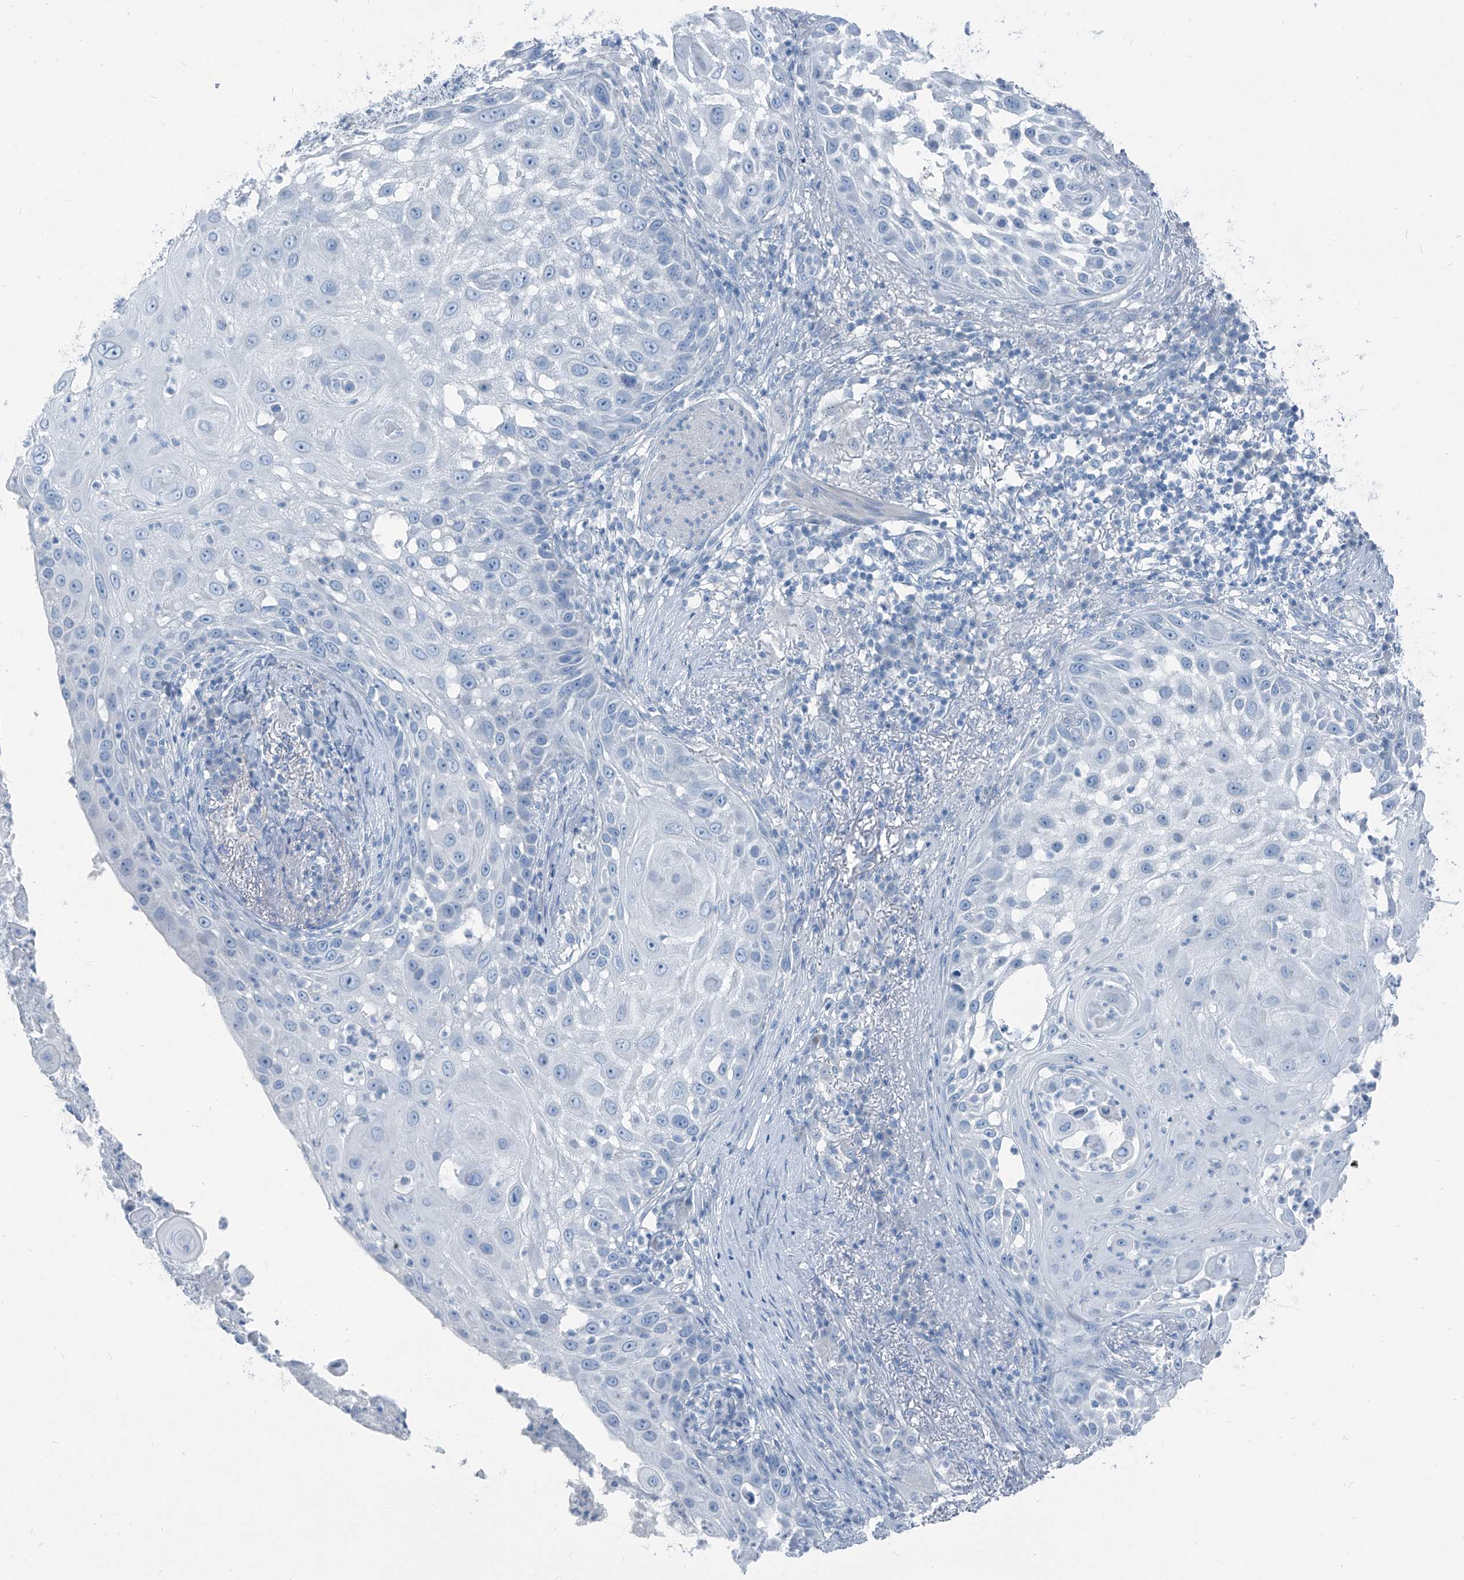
{"staining": {"intensity": "negative", "quantity": "none", "location": "none"}, "tissue": "skin cancer", "cell_type": "Tumor cells", "image_type": "cancer", "snomed": [{"axis": "morphology", "description": "Squamous cell carcinoma, NOS"}, {"axis": "topography", "description": "Skin"}], "caption": "DAB (3,3'-diaminobenzidine) immunohistochemical staining of skin cancer shows no significant positivity in tumor cells.", "gene": "RGN", "patient": {"sex": "female", "age": 44}}